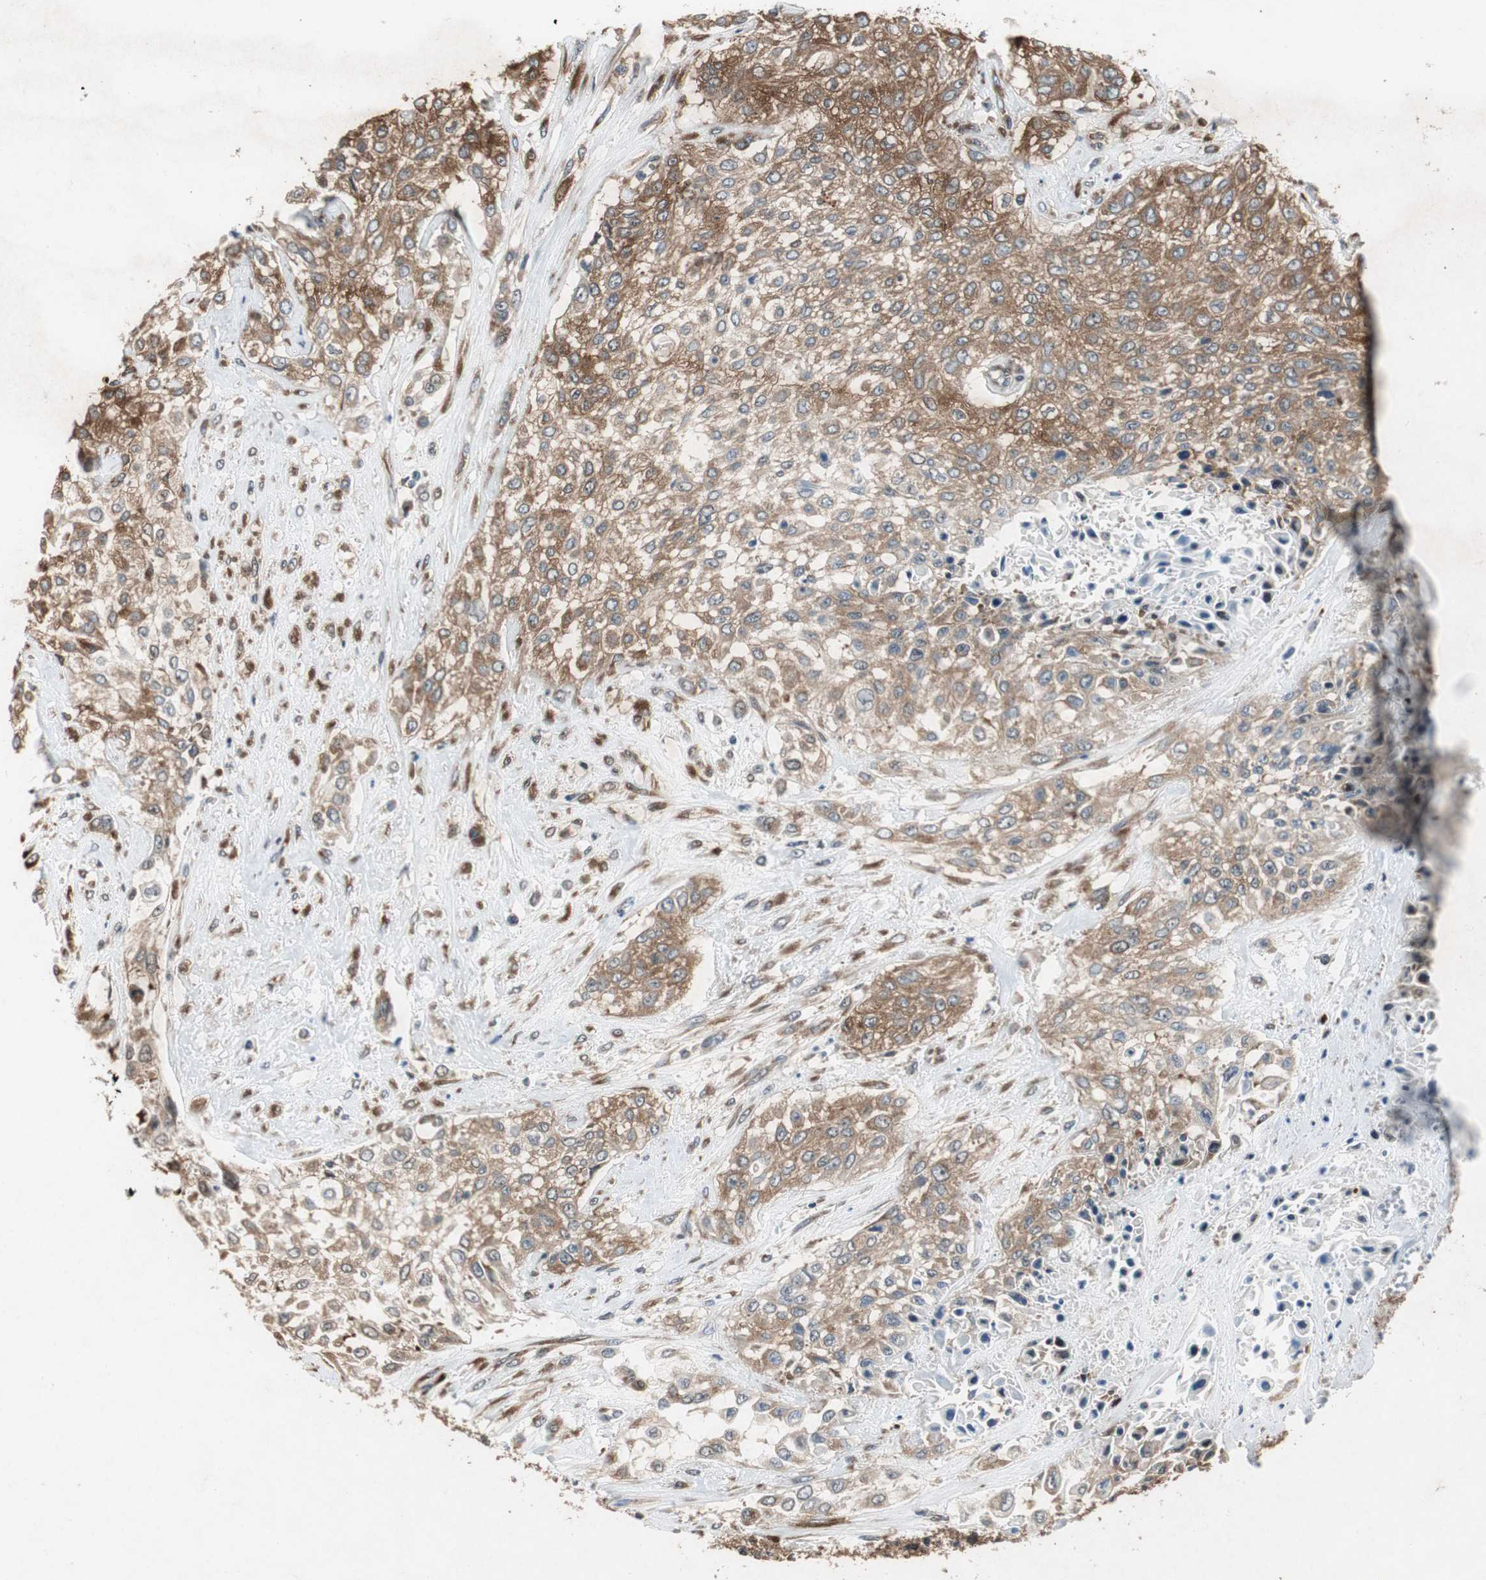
{"staining": {"intensity": "moderate", "quantity": ">75%", "location": "cytoplasmic/membranous"}, "tissue": "urothelial cancer", "cell_type": "Tumor cells", "image_type": "cancer", "snomed": [{"axis": "morphology", "description": "Urothelial carcinoma, High grade"}, {"axis": "topography", "description": "Urinary bladder"}], "caption": "A micrograph of urothelial cancer stained for a protein exhibits moderate cytoplasmic/membranous brown staining in tumor cells.", "gene": "RPL35", "patient": {"sex": "male", "age": 57}}